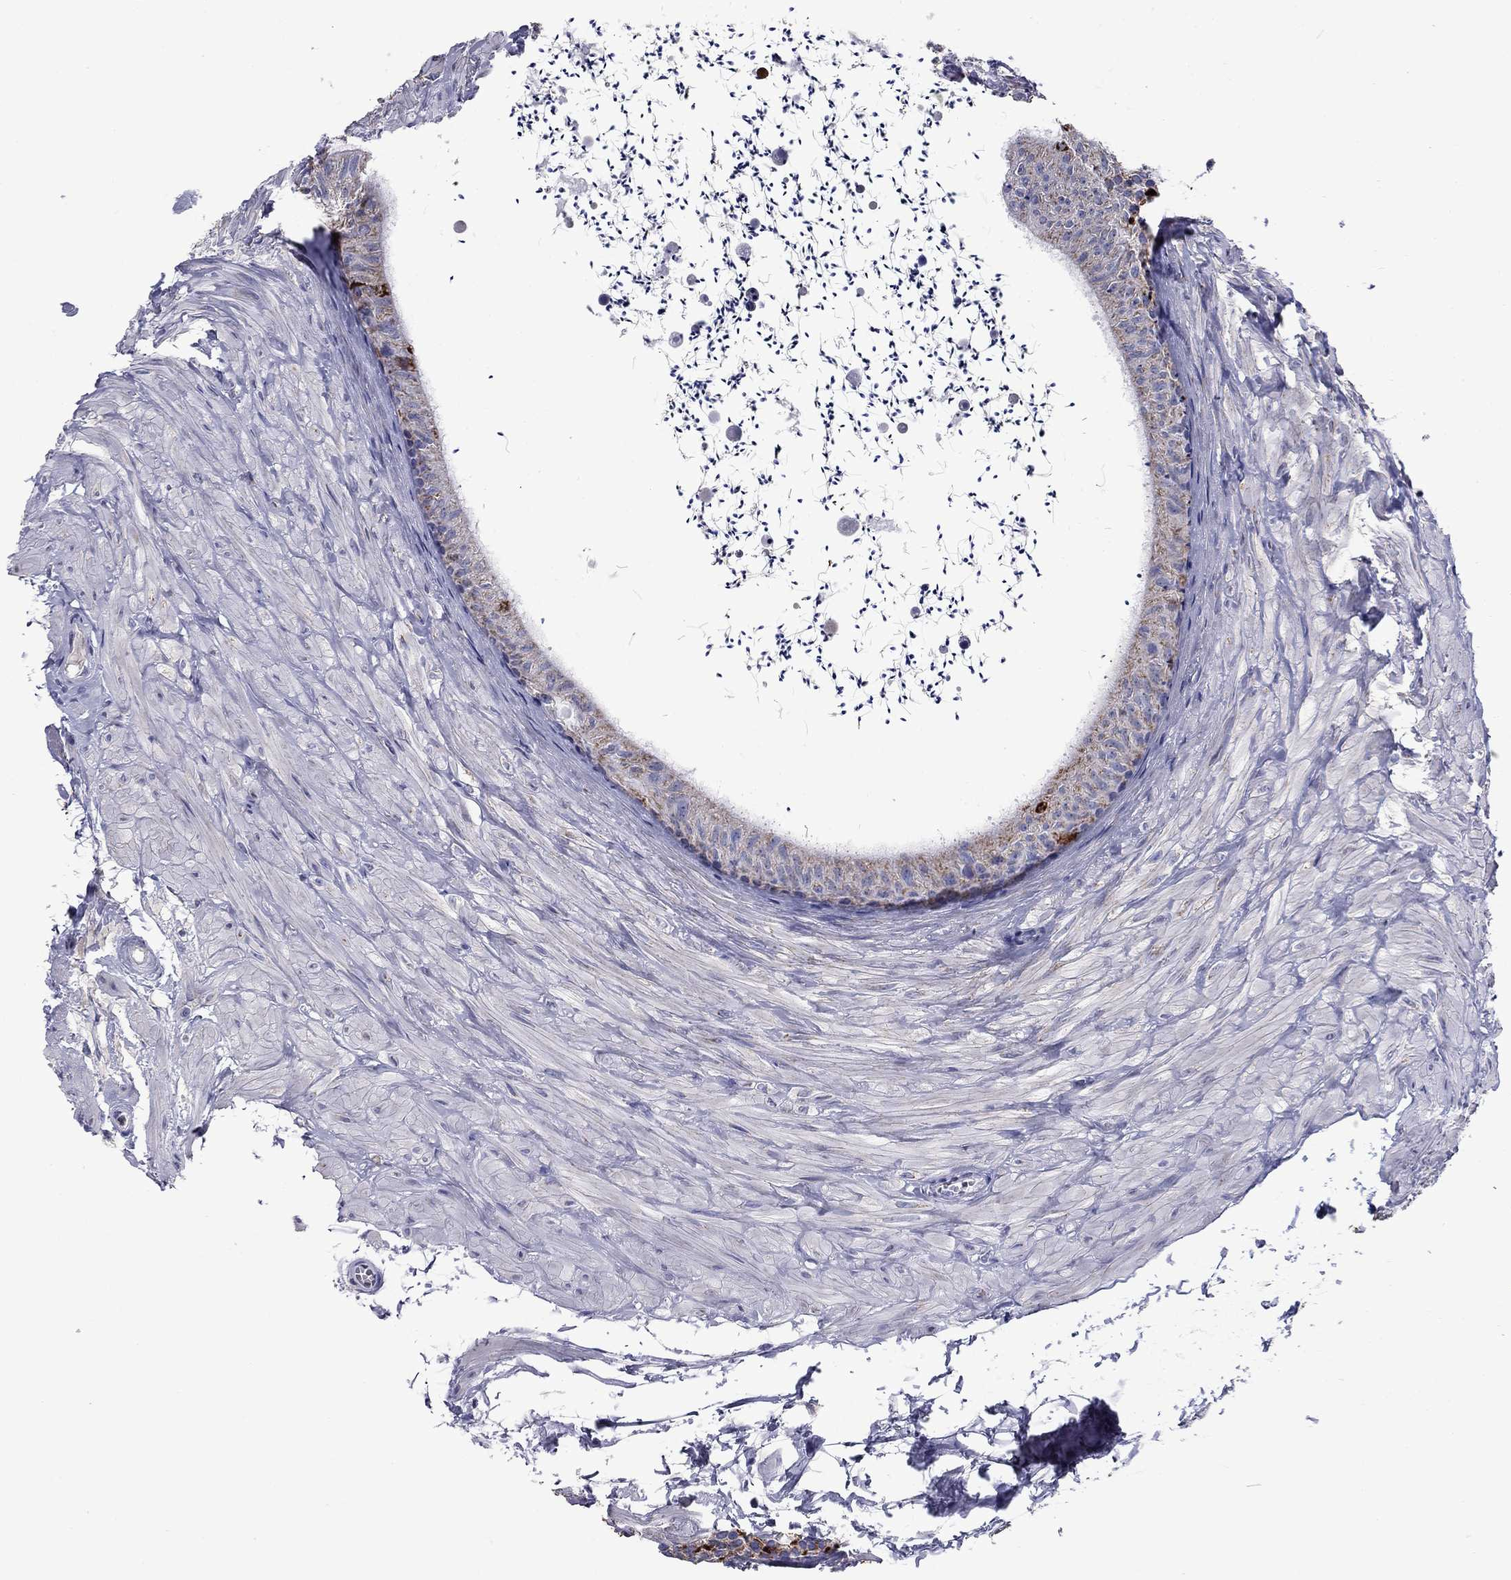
{"staining": {"intensity": "strong", "quantity": "<25%", "location": "cytoplasmic/membranous"}, "tissue": "epididymis", "cell_type": "Glandular cells", "image_type": "normal", "snomed": [{"axis": "morphology", "description": "Normal tissue, NOS"}, {"axis": "topography", "description": "Epididymis"}], "caption": "An immunohistochemistry (IHC) photomicrograph of normal tissue is shown. Protein staining in brown labels strong cytoplasmic/membranous positivity in epididymis within glandular cells.", "gene": "NDUFA4L2", "patient": {"sex": "male", "age": 32}}